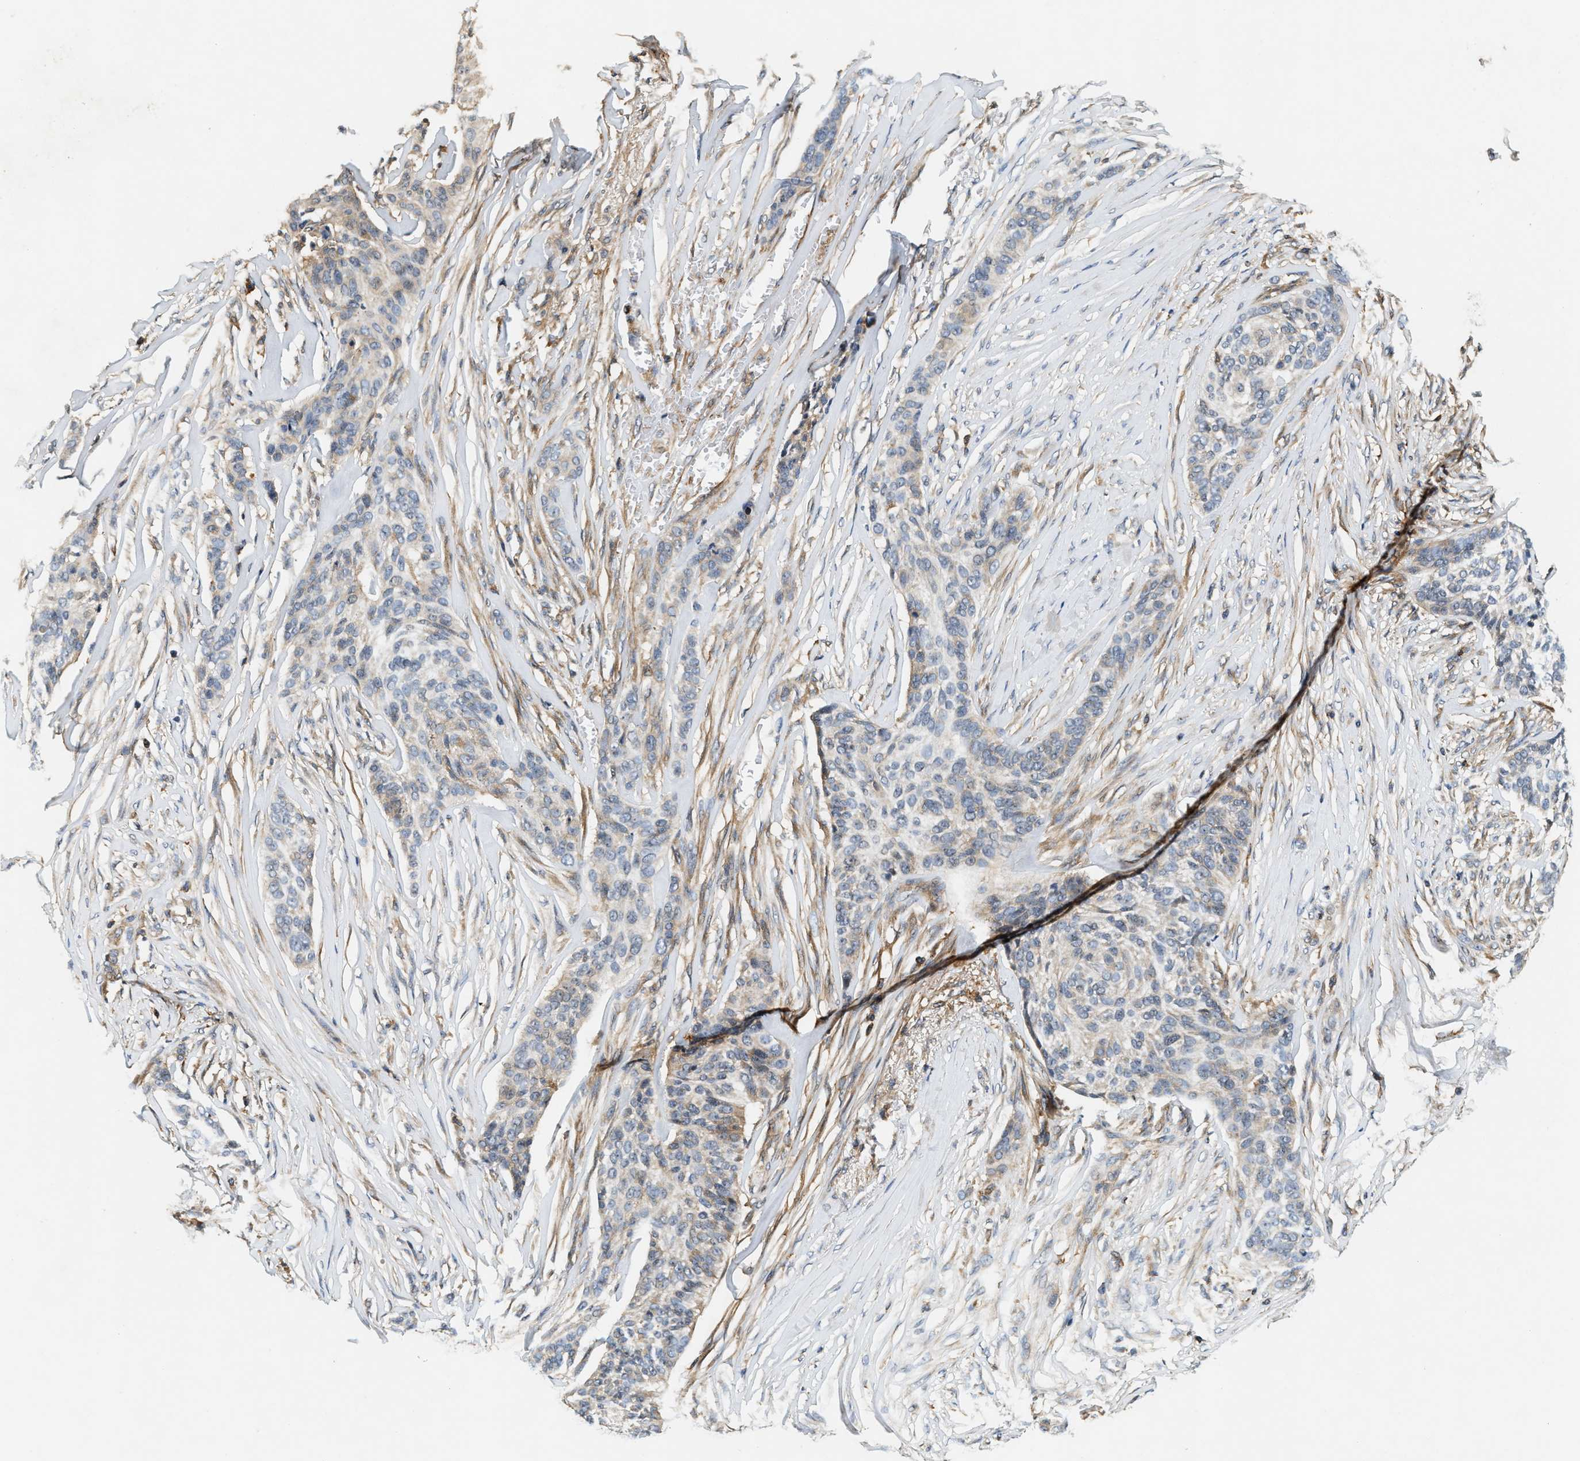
{"staining": {"intensity": "negative", "quantity": "none", "location": "none"}, "tissue": "skin cancer", "cell_type": "Tumor cells", "image_type": "cancer", "snomed": [{"axis": "morphology", "description": "Basal cell carcinoma"}, {"axis": "topography", "description": "Skin"}], "caption": "This photomicrograph is of basal cell carcinoma (skin) stained with immunohistochemistry to label a protein in brown with the nuclei are counter-stained blue. There is no positivity in tumor cells.", "gene": "SAMD9", "patient": {"sex": "male", "age": 85}}